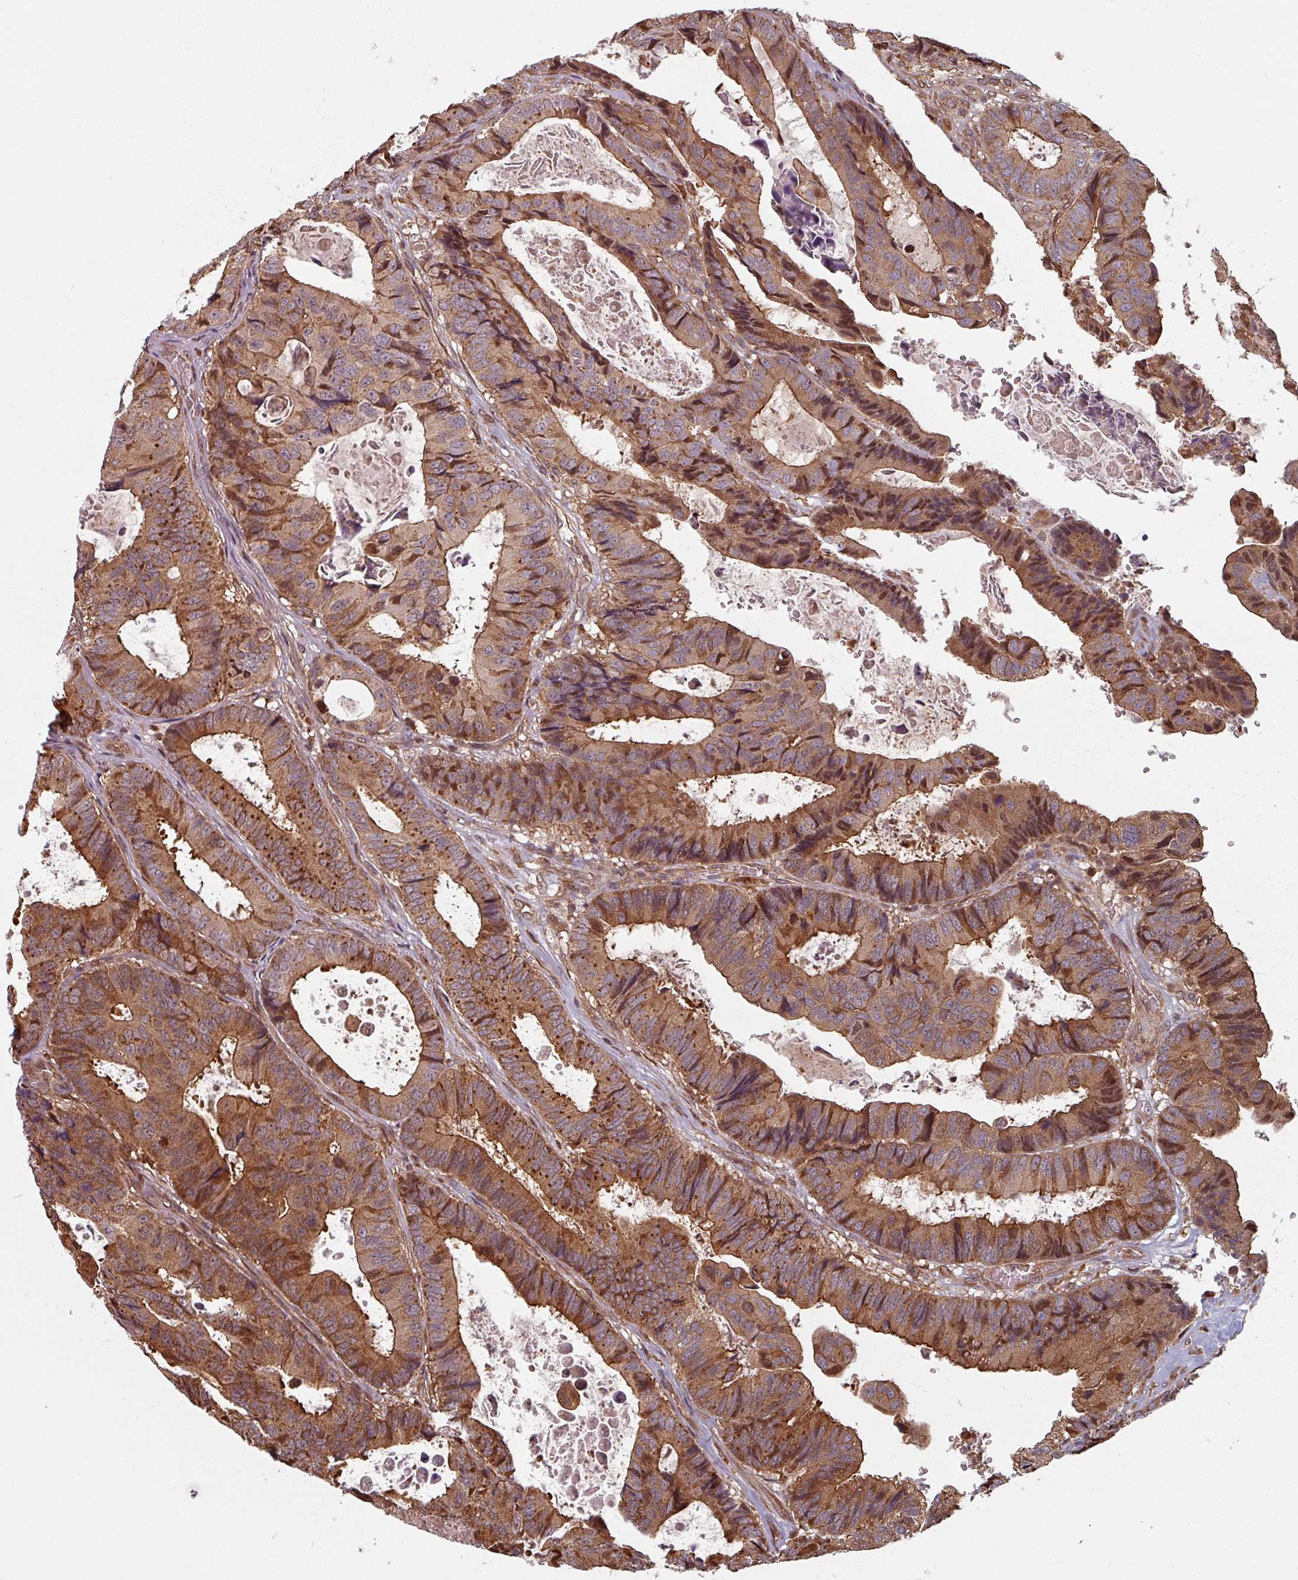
{"staining": {"intensity": "moderate", "quantity": ">75%", "location": "cytoplasmic/membranous,nuclear"}, "tissue": "colorectal cancer", "cell_type": "Tumor cells", "image_type": "cancer", "snomed": [{"axis": "morphology", "description": "Adenocarcinoma, NOS"}, {"axis": "topography", "description": "Colon"}], "caption": "Immunohistochemical staining of human adenocarcinoma (colorectal) reveals medium levels of moderate cytoplasmic/membranous and nuclear expression in about >75% of tumor cells.", "gene": "EID1", "patient": {"sex": "male", "age": 85}}